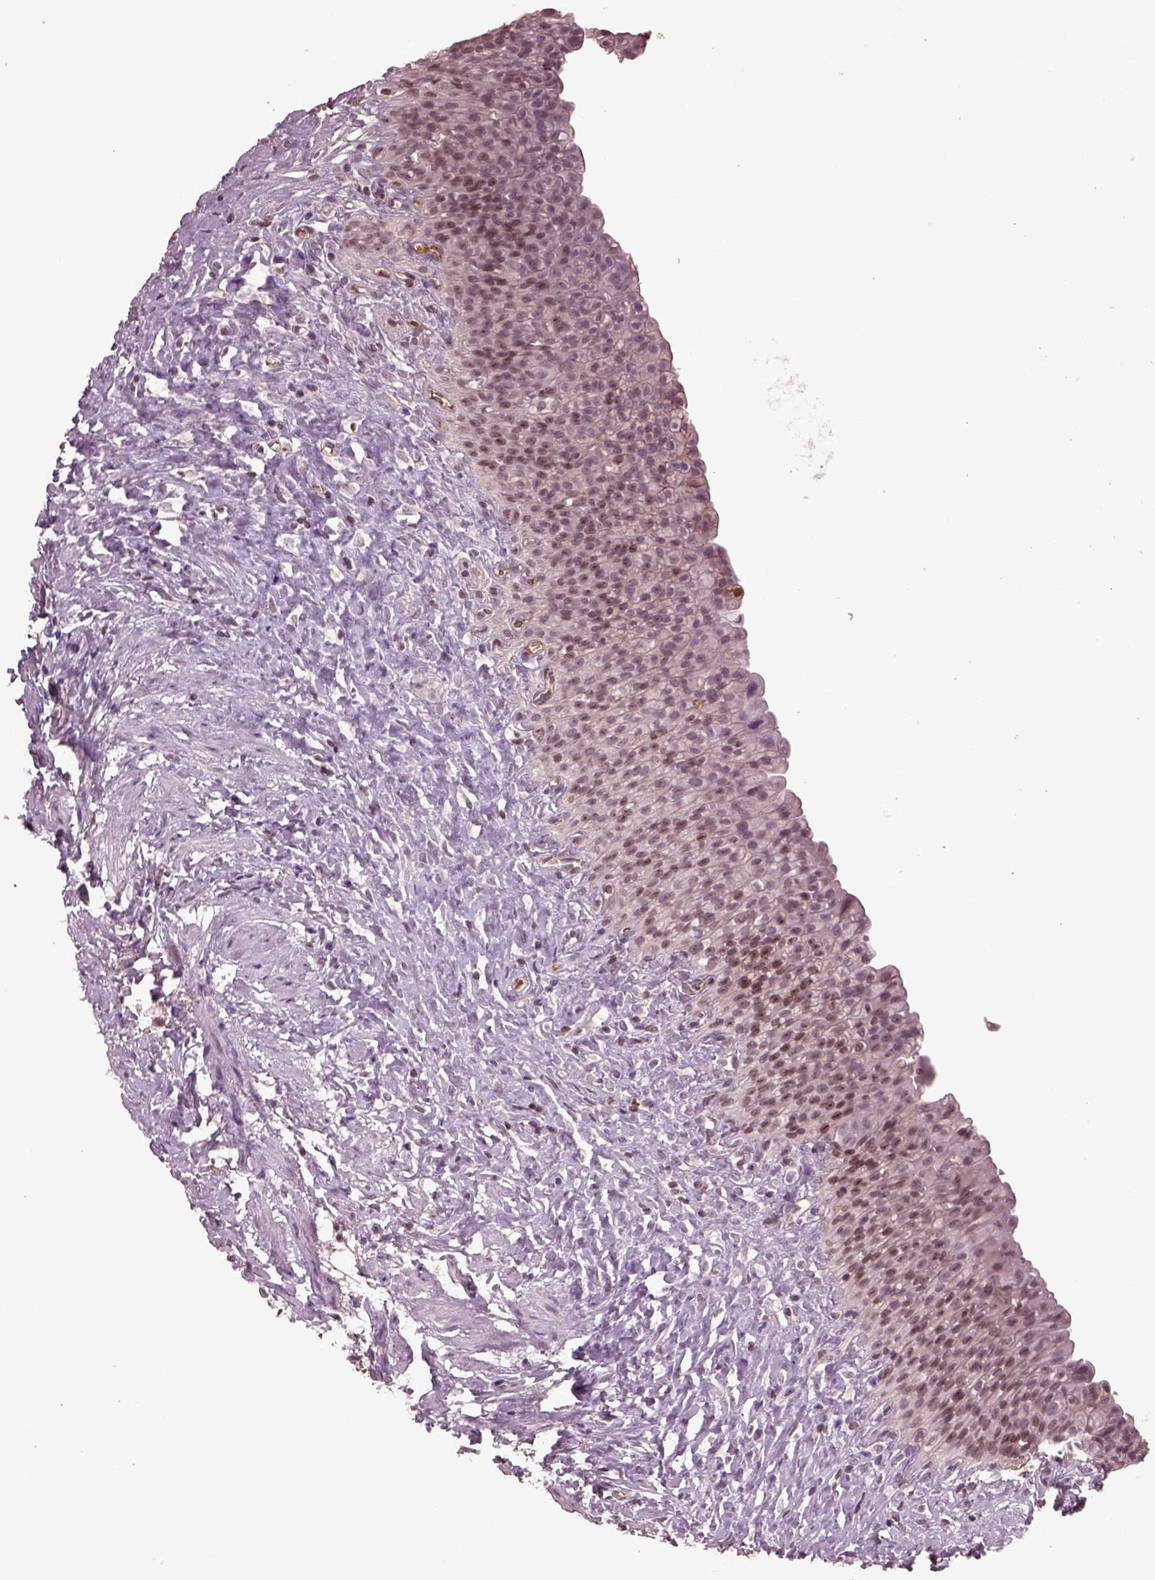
{"staining": {"intensity": "negative", "quantity": "none", "location": "none"}, "tissue": "urinary bladder", "cell_type": "Urothelial cells", "image_type": "normal", "snomed": [{"axis": "morphology", "description": "Normal tissue, NOS"}, {"axis": "topography", "description": "Urinary bladder"}], "caption": "IHC histopathology image of benign urinary bladder stained for a protein (brown), which demonstrates no expression in urothelial cells. (DAB immunohistochemistry visualized using brightfield microscopy, high magnification).", "gene": "PTX4", "patient": {"sex": "male", "age": 76}}